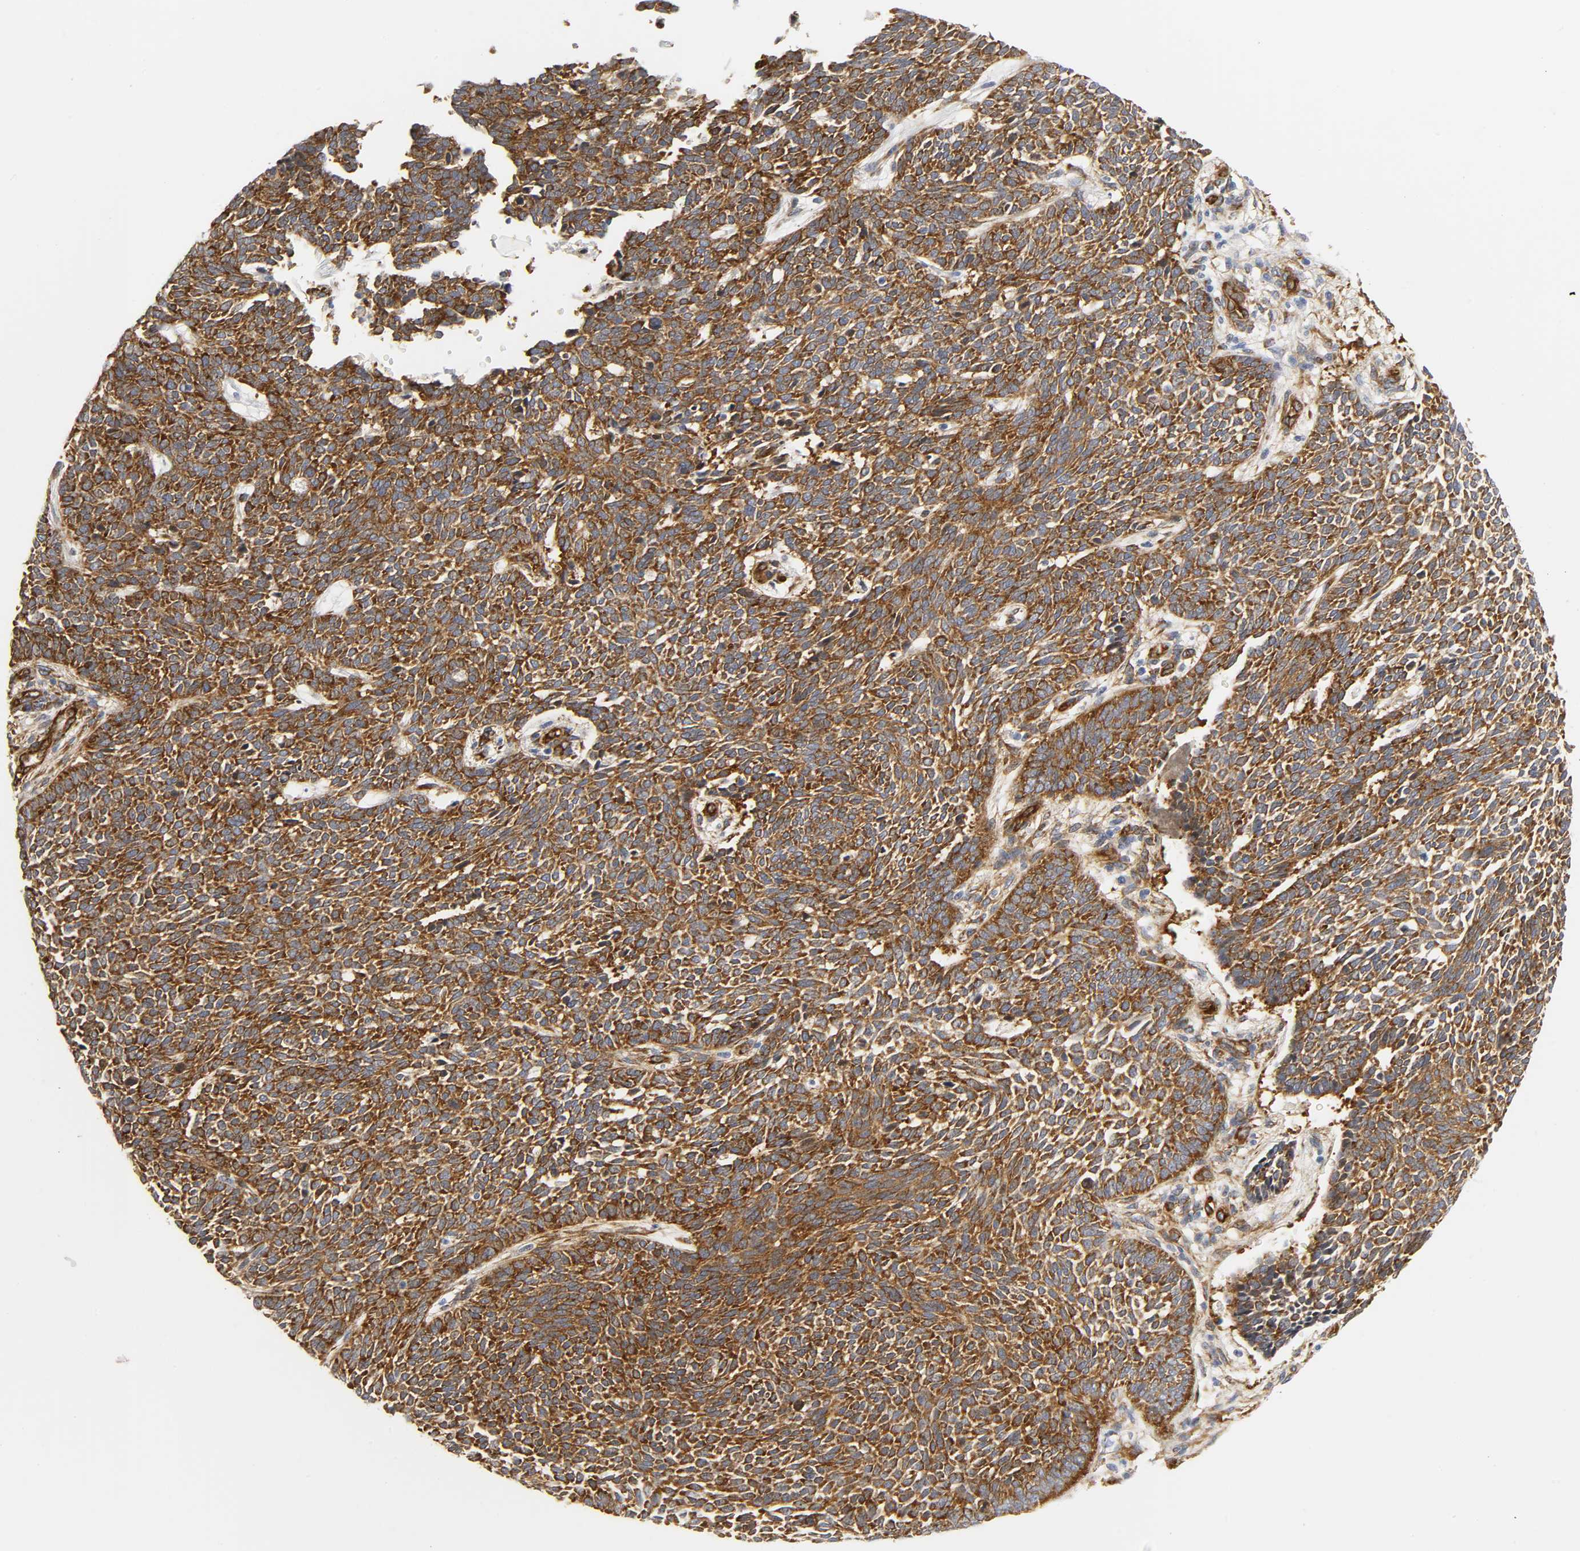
{"staining": {"intensity": "strong", "quantity": ">75%", "location": "cytoplasmic/membranous"}, "tissue": "skin cancer", "cell_type": "Tumor cells", "image_type": "cancer", "snomed": [{"axis": "morphology", "description": "Normal tissue, NOS"}, {"axis": "morphology", "description": "Basal cell carcinoma"}, {"axis": "topography", "description": "Skin"}], "caption": "Human skin basal cell carcinoma stained for a protein (brown) reveals strong cytoplasmic/membranous positive staining in approximately >75% of tumor cells.", "gene": "DOCK1", "patient": {"sex": "male", "age": 87}}